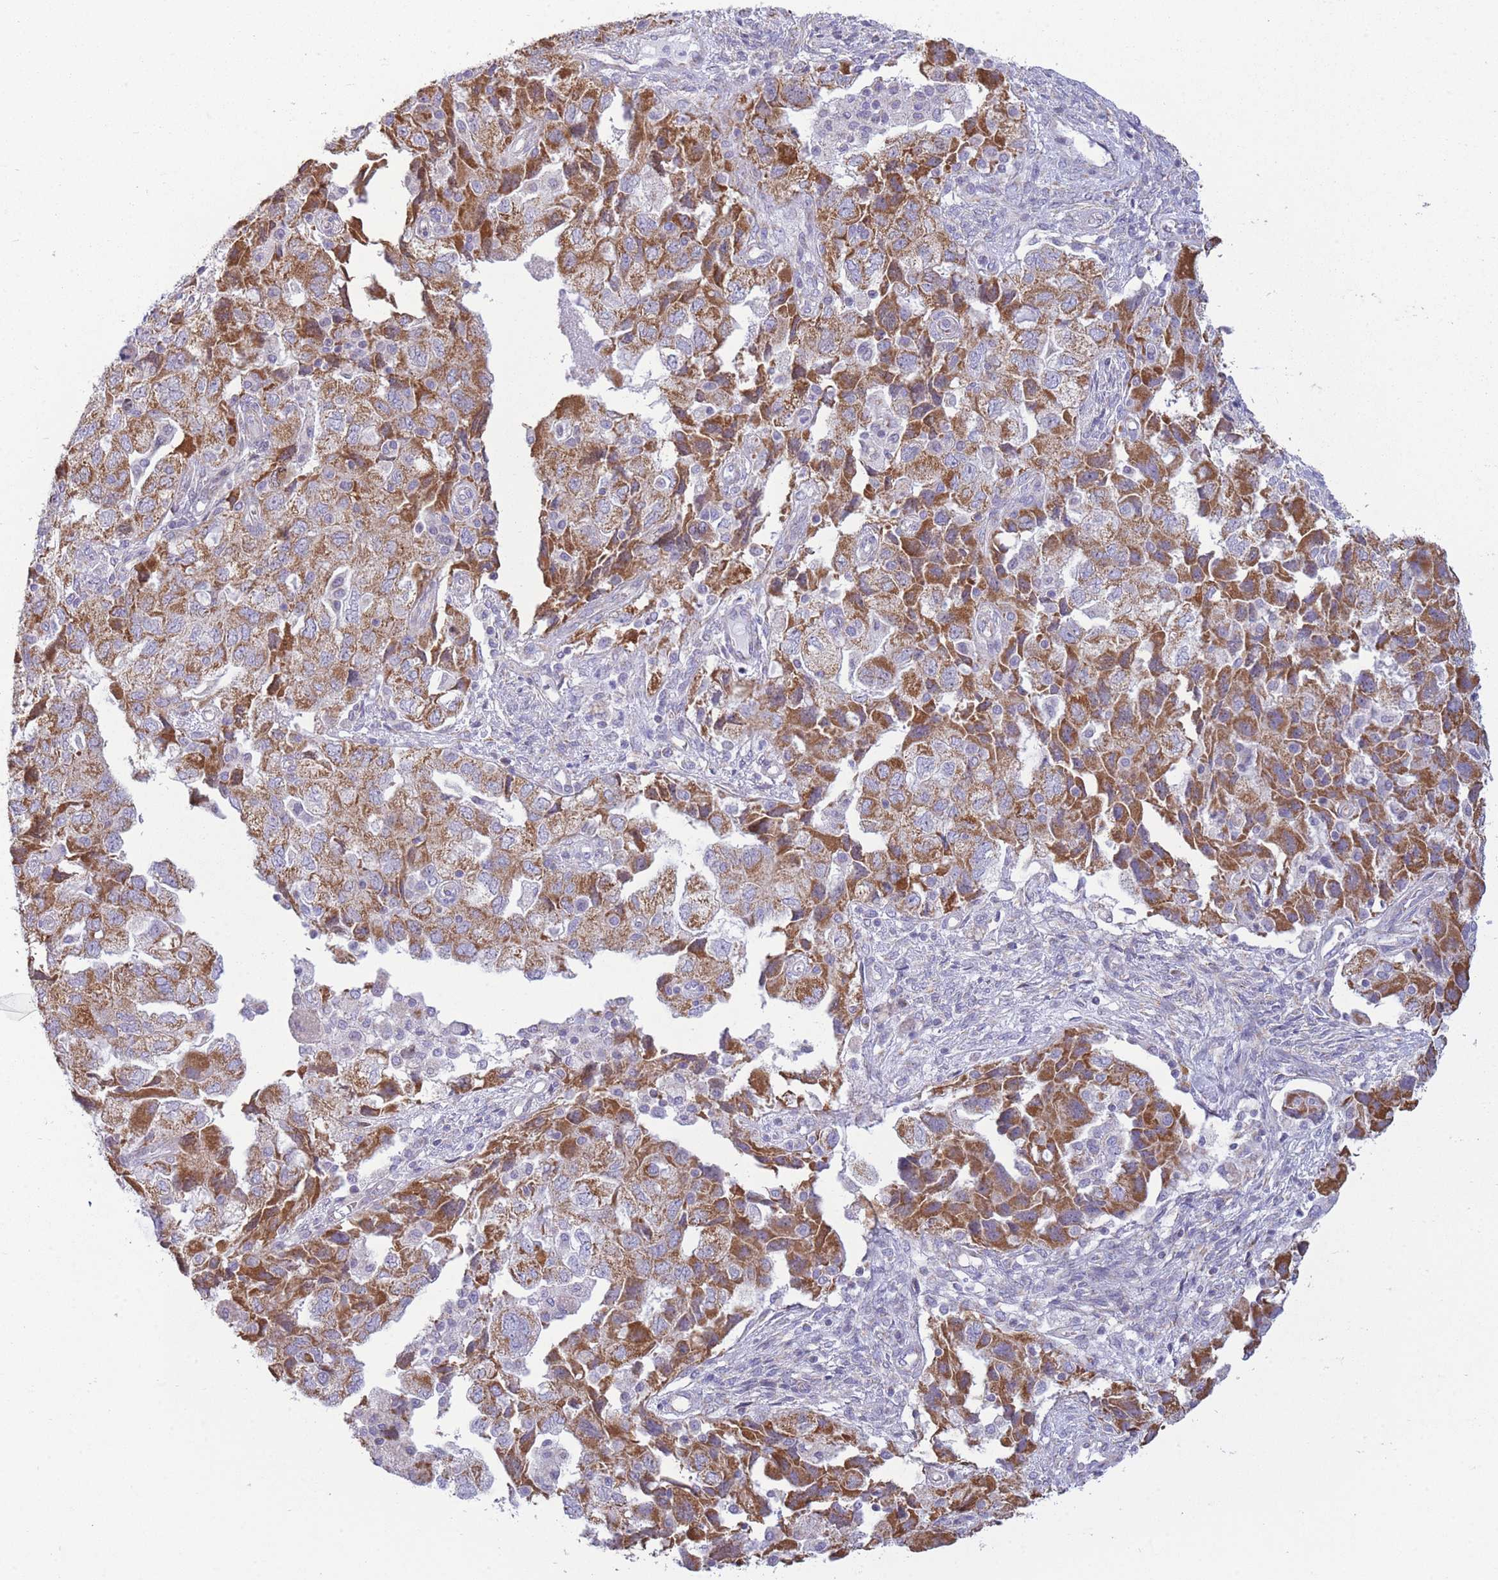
{"staining": {"intensity": "strong", "quantity": ">75%", "location": "cytoplasmic/membranous"}, "tissue": "ovarian cancer", "cell_type": "Tumor cells", "image_type": "cancer", "snomed": [{"axis": "morphology", "description": "Carcinoma, NOS"}, {"axis": "morphology", "description": "Cystadenocarcinoma, serous, NOS"}, {"axis": "topography", "description": "Ovary"}], "caption": "Brown immunohistochemical staining in human carcinoma (ovarian) demonstrates strong cytoplasmic/membranous staining in approximately >75% of tumor cells. The protein of interest is stained brown, and the nuclei are stained in blue (DAB IHC with brightfield microscopy, high magnification).", "gene": "PDHA1", "patient": {"sex": "female", "age": 69}}